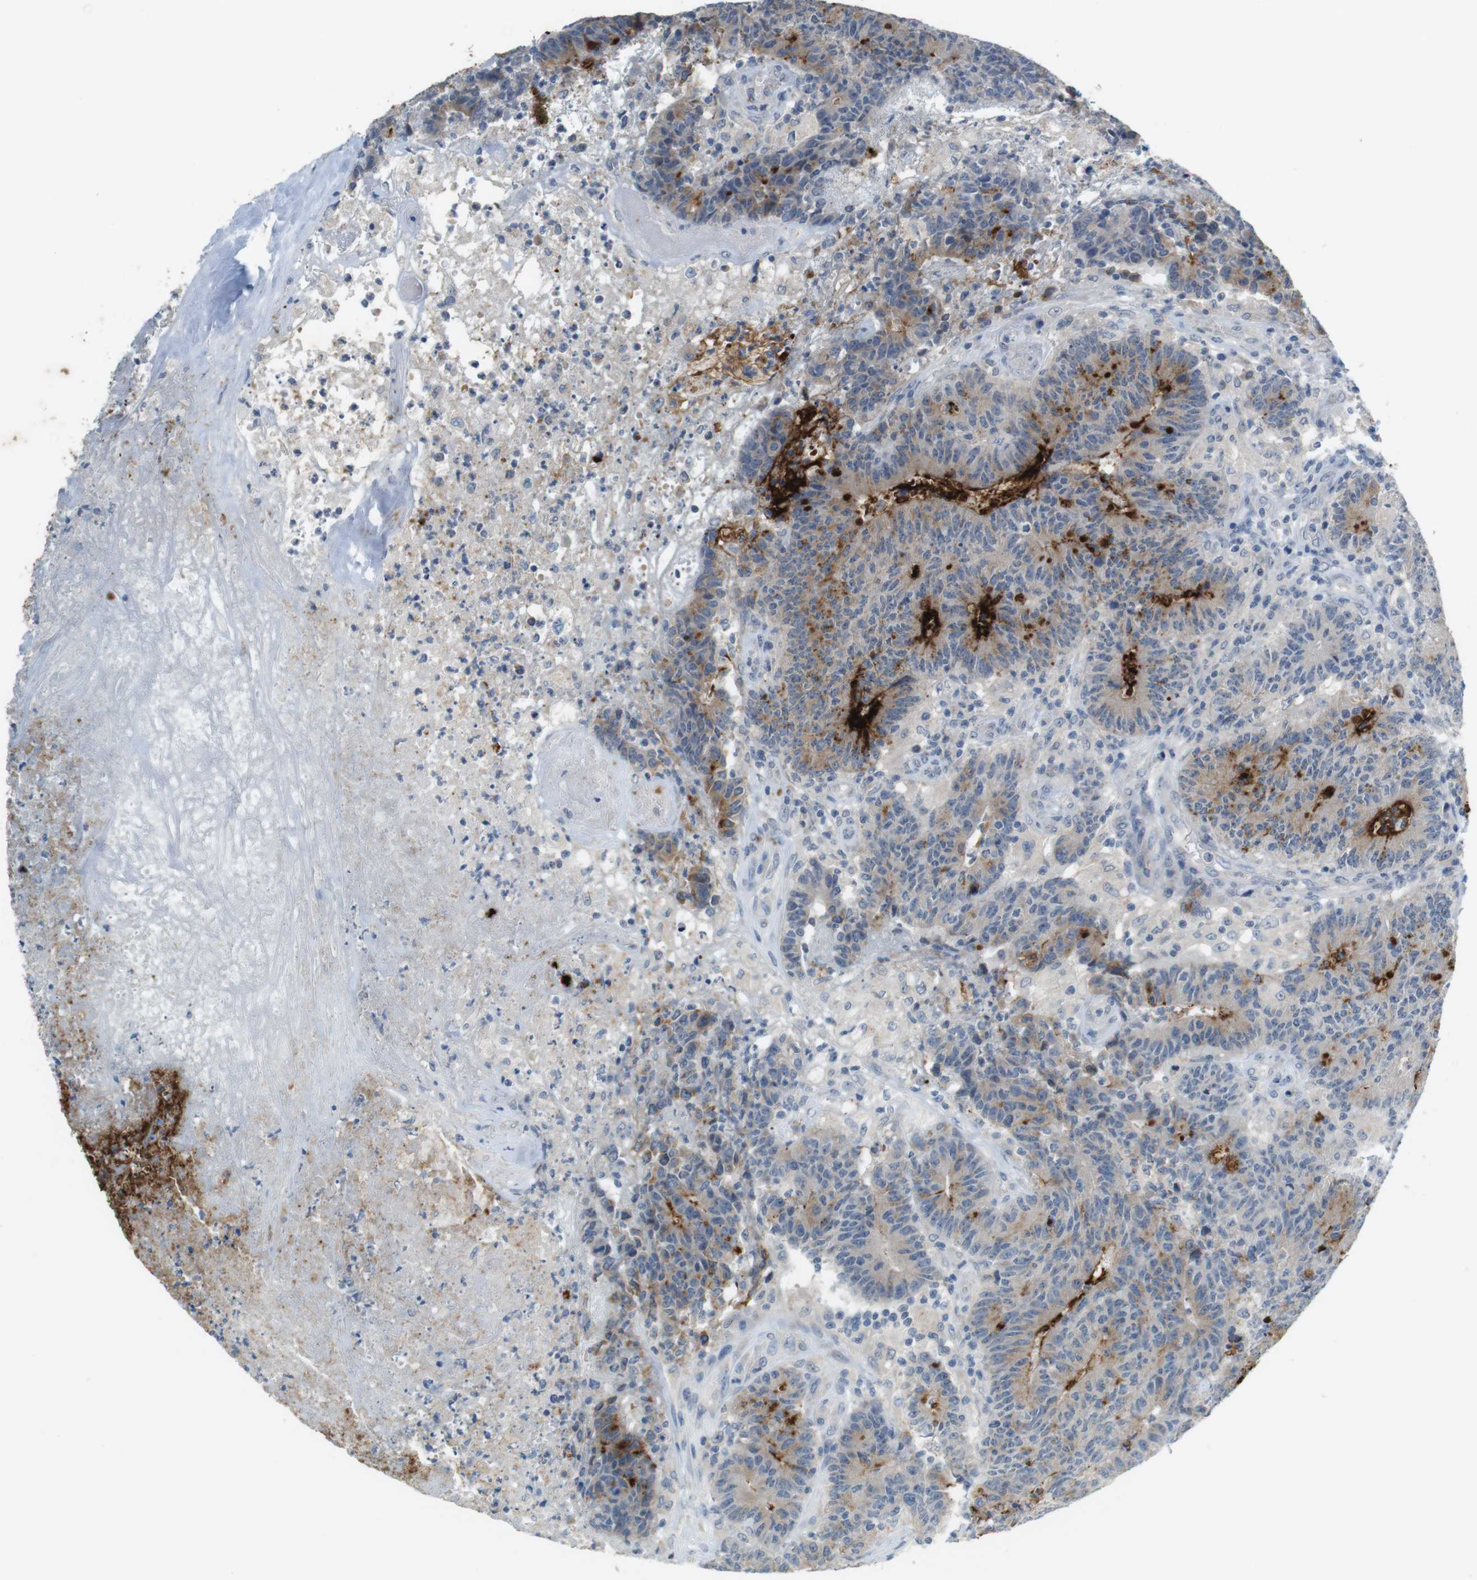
{"staining": {"intensity": "strong", "quantity": "<25%", "location": "cytoplasmic/membranous"}, "tissue": "colorectal cancer", "cell_type": "Tumor cells", "image_type": "cancer", "snomed": [{"axis": "morphology", "description": "Normal tissue, NOS"}, {"axis": "morphology", "description": "Adenocarcinoma, NOS"}, {"axis": "topography", "description": "Colon"}], "caption": "Immunohistochemistry (IHC) of human colorectal cancer exhibits medium levels of strong cytoplasmic/membranous staining in approximately <25% of tumor cells.", "gene": "MUC5B", "patient": {"sex": "female", "age": 75}}